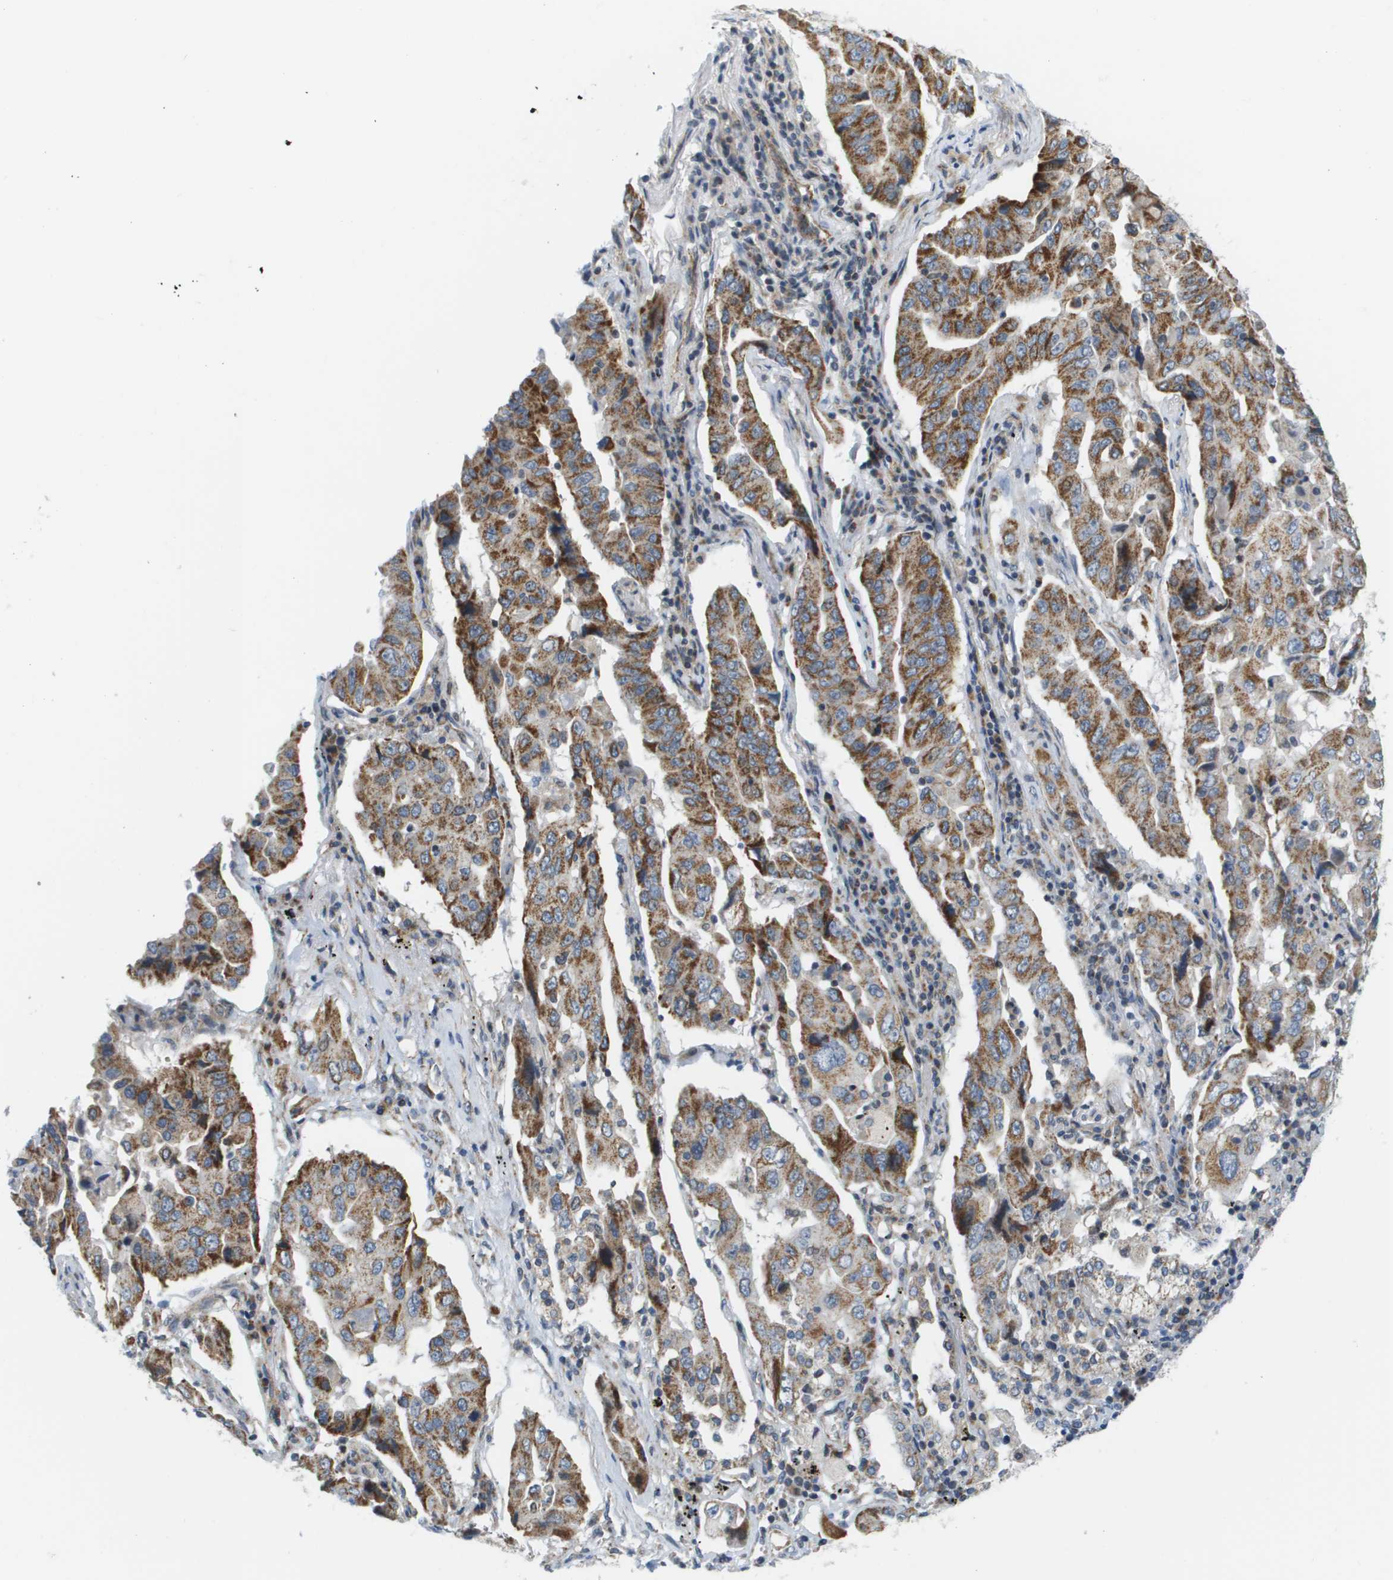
{"staining": {"intensity": "moderate", "quantity": ">75%", "location": "cytoplasmic/membranous"}, "tissue": "lung cancer", "cell_type": "Tumor cells", "image_type": "cancer", "snomed": [{"axis": "morphology", "description": "Adenocarcinoma, NOS"}, {"axis": "topography", "description": "Lung"}], "caption": "Immunohistochemistry (DAB (3,3'-diaminobenzidine)) staining of human adenocarcinoma (lung) demonstrates moderate cytoplasmic/membranous protein positivity in about >75% of tumor cells.", "gene": "KRT23", "patient": {"sex": "female", "age": 65}}